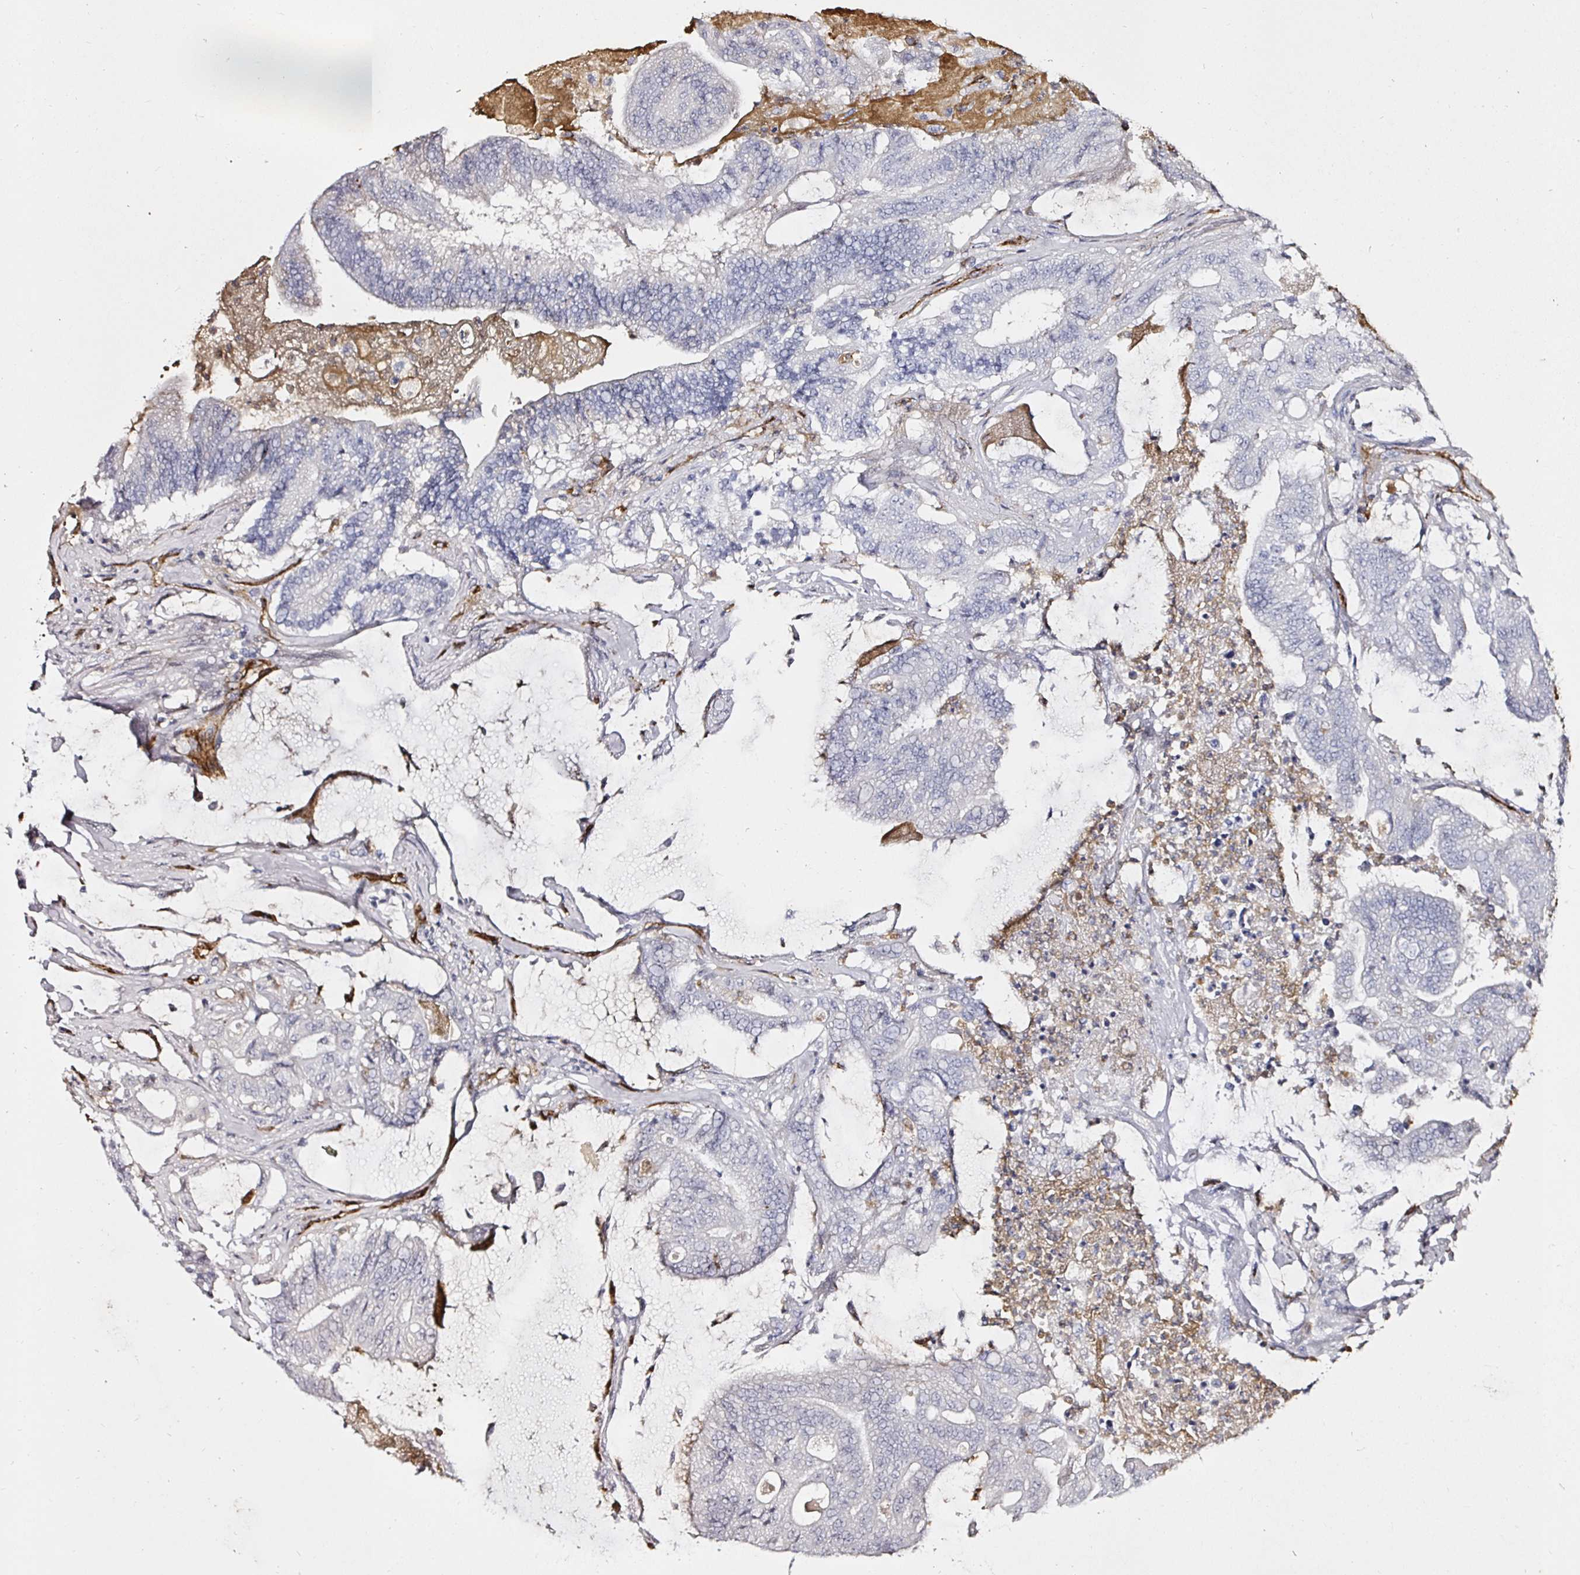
{"staining": {"intensity": "negative", "quantity": "none", "location": "none"}, "tissue": "colorectal cancer", "cell_type": "Tumor cells", "image_type": "cancer", "snomed": [{"axis": "morphology", "description": "Adenocarcinoma, NOS"}, {"axis": "topography", "description": "Colon"}], "caption": "Tumor cells are negative for protein expression in human colorectal cancer. The staining was performed using DAB to visualize the protein expression in brown, while the nuclei were stained in blue with hematoxylin (Magnification: 20x).", "gene": "ACSBG2", "patient": {"sex": "female", "age": 43}}